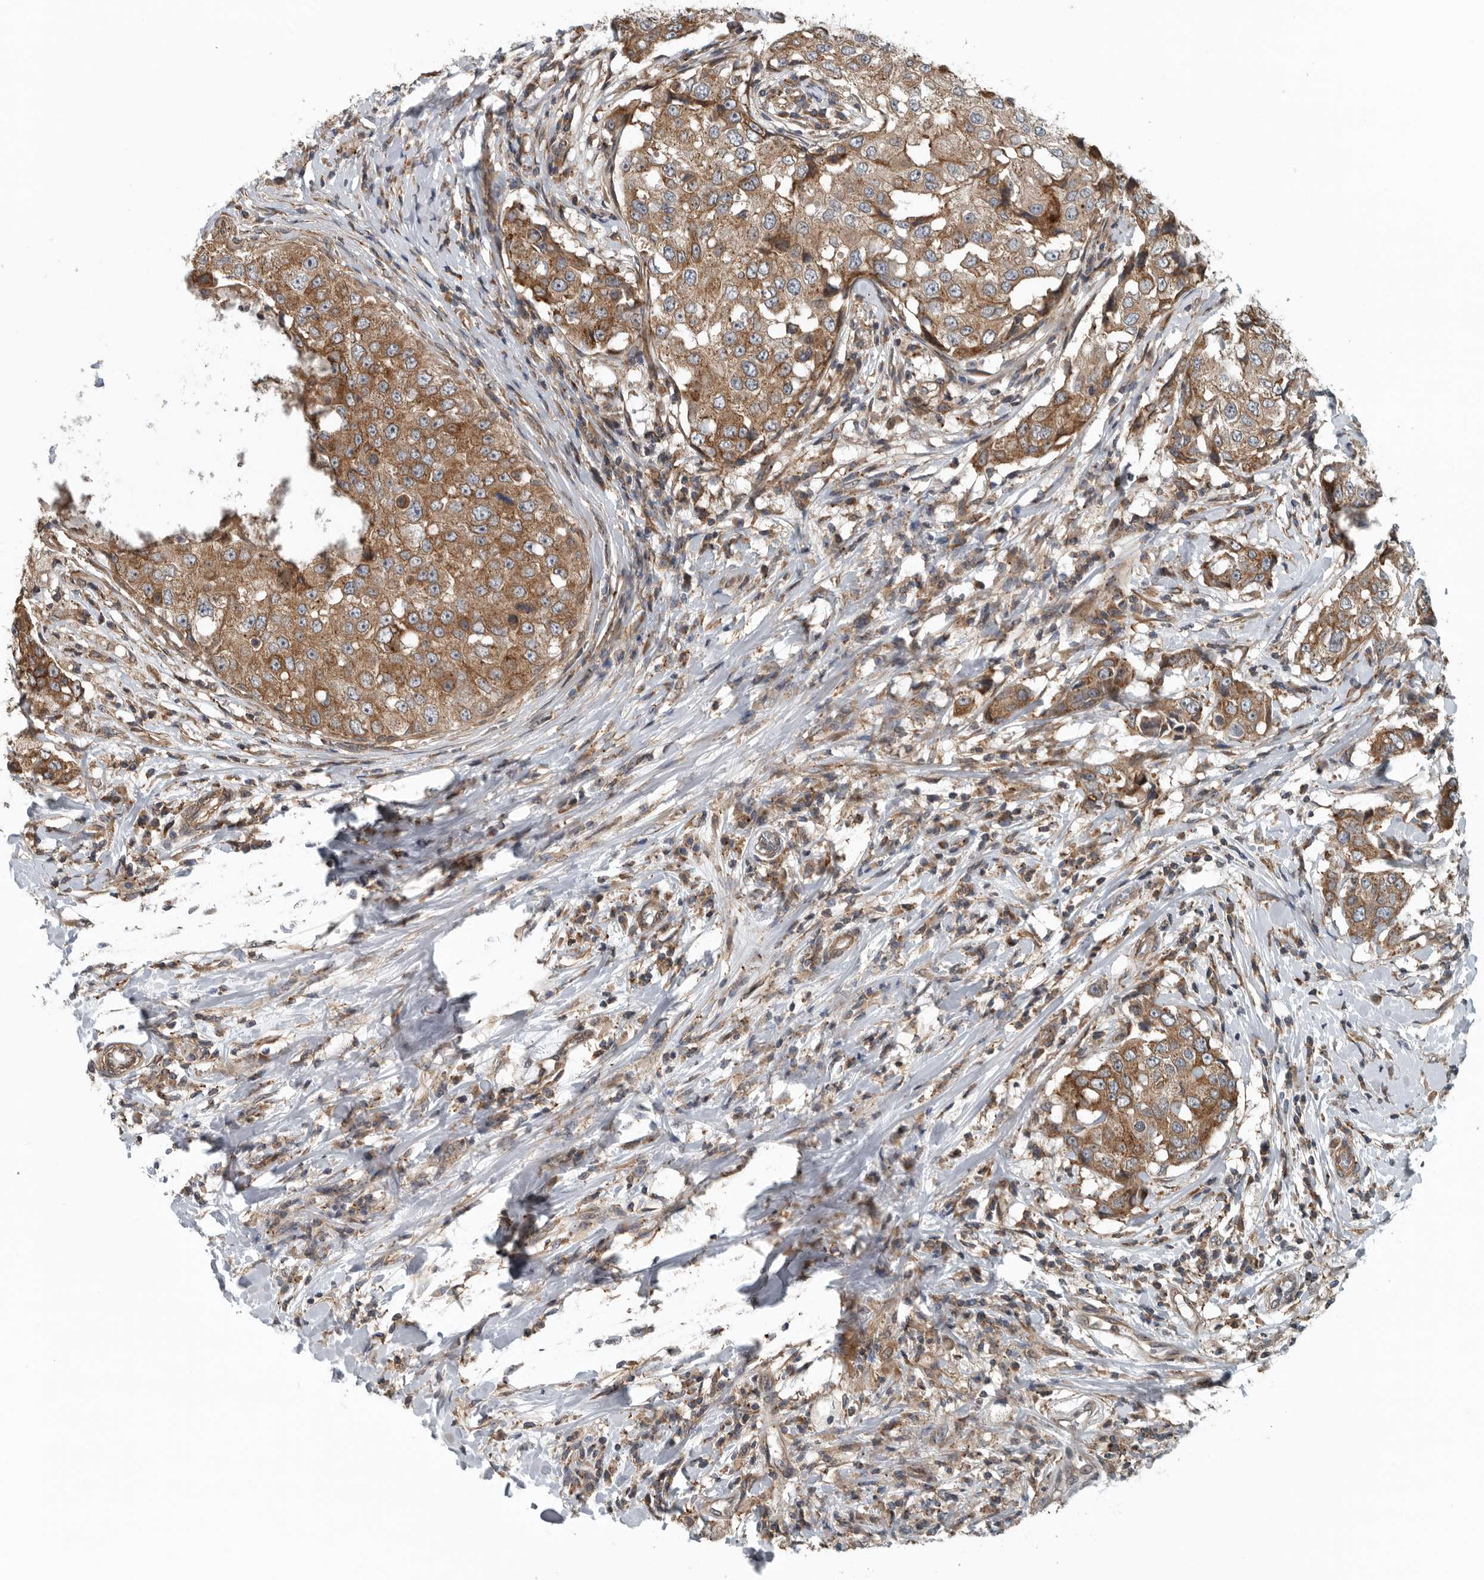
{"staining": {"intensity": "moderate", "quantity": ">75%", "location": "cytoplasmic/membranous"}, "tissue": "breast cancer", "cell_type": "Tumor cells", "image_type": "cancer", "snomed": [{"axis": "morphology", "description": "Duct carcinoma"}, {"axis": "topography", "description": "Breast"}], "caption": "About >75% of tumor cells in breast cancer demonstrate moderate cytoplasmic/membranous protein positivity as visualized by brown immunohistochemical staining.", "gene": "AMFR", "patient": {"sex": "female", "age": 27}}